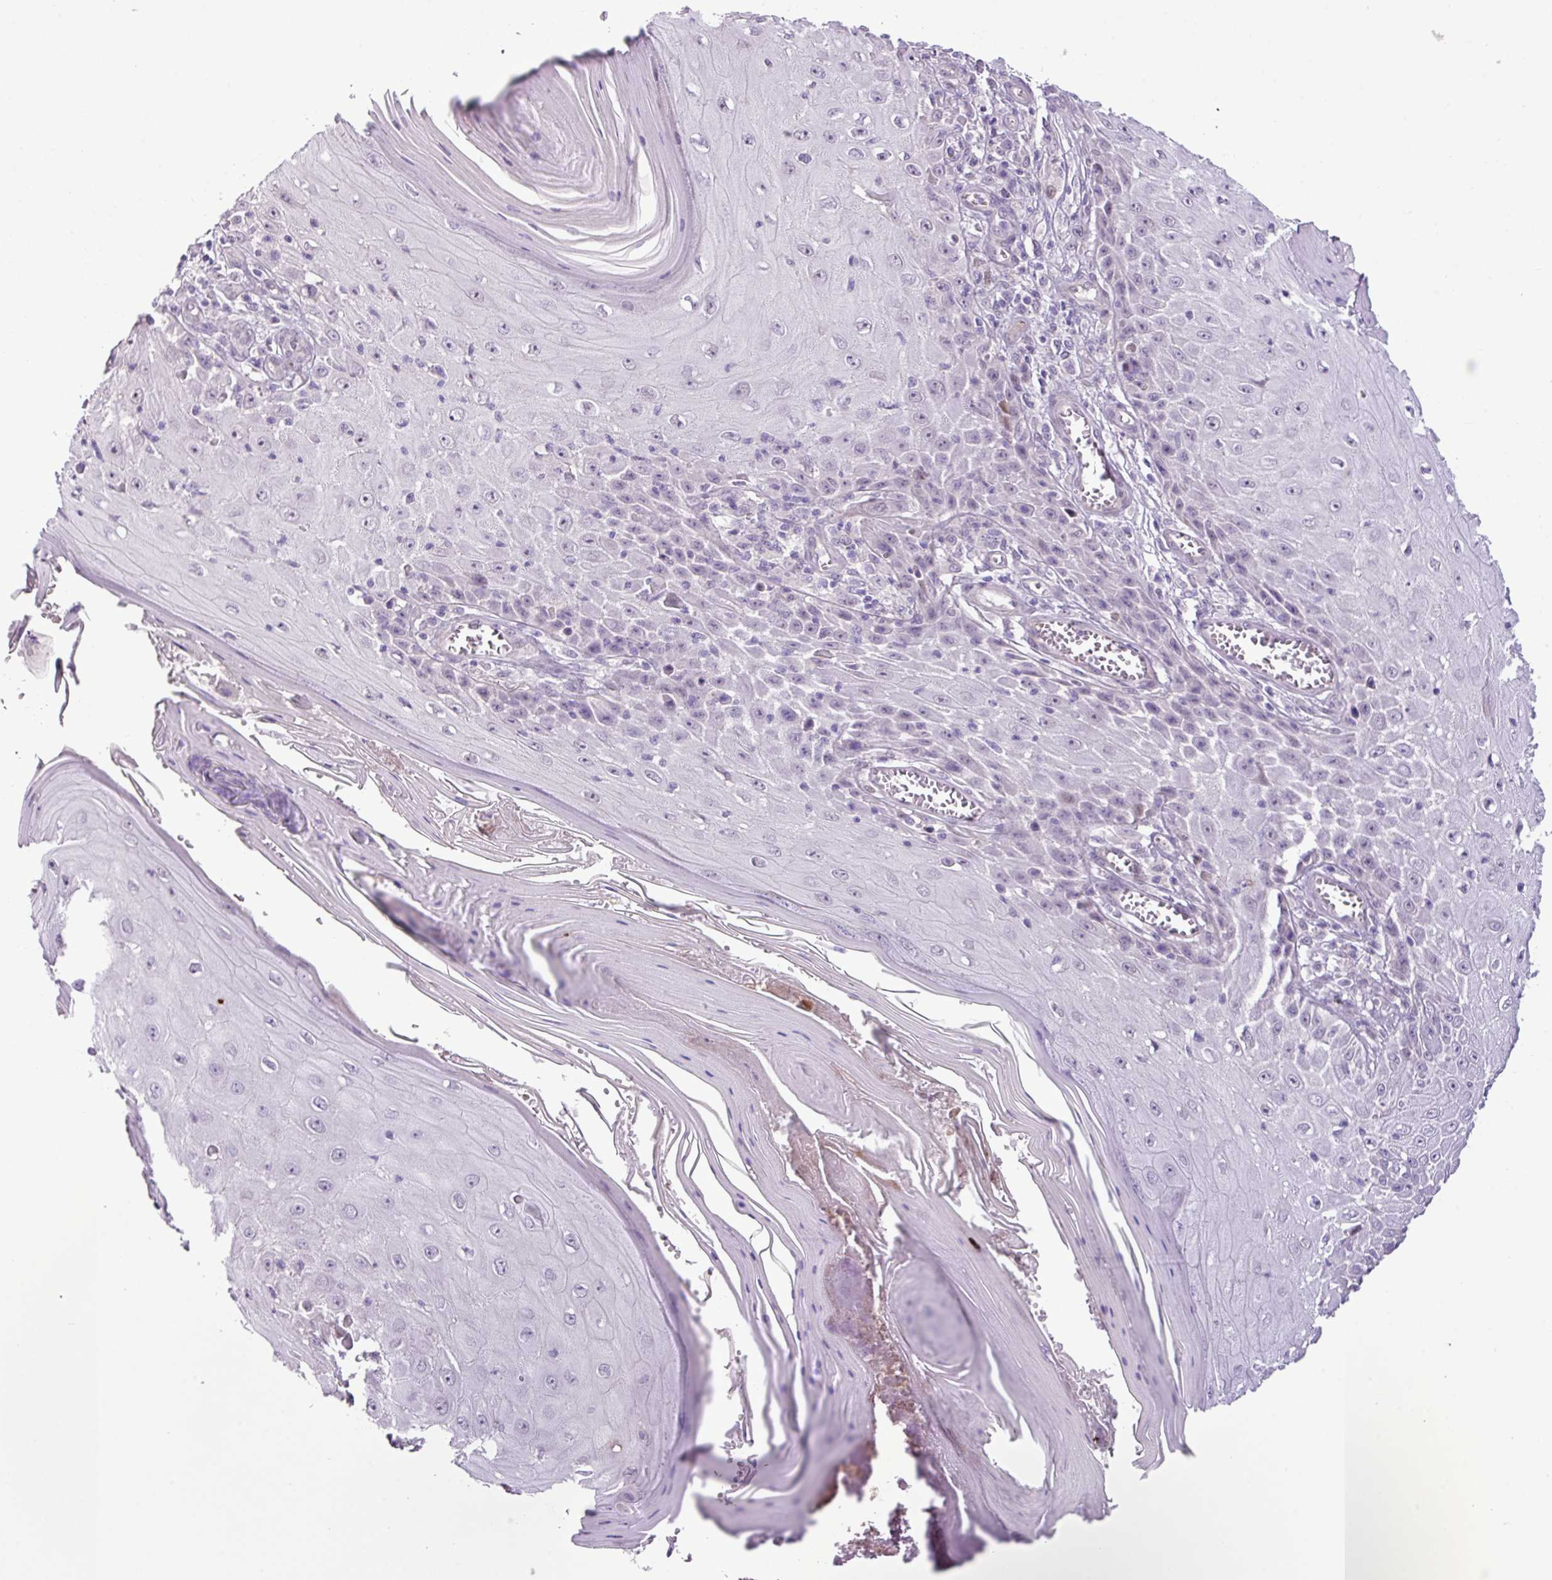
{"staining": {"intensity": "negative", "quantity": "none", "location": "none"}, "tissue": "skin cancer", "cell_type": "Tumor cells", "image_type": "cancer", "snomed": [{"axis": "morphology", "description": "Squamous cell carcinoma, NOS"}, {"axis": "topography", "description": "Skin"}], "caption": "Squamous cell carcinoma (skin) stained for a protein using immunohistochemistry (IHC) demonstrates no staining tumor cells.", "gene": "YLPM1", "patient": {"sex": "female", "age": 73}}